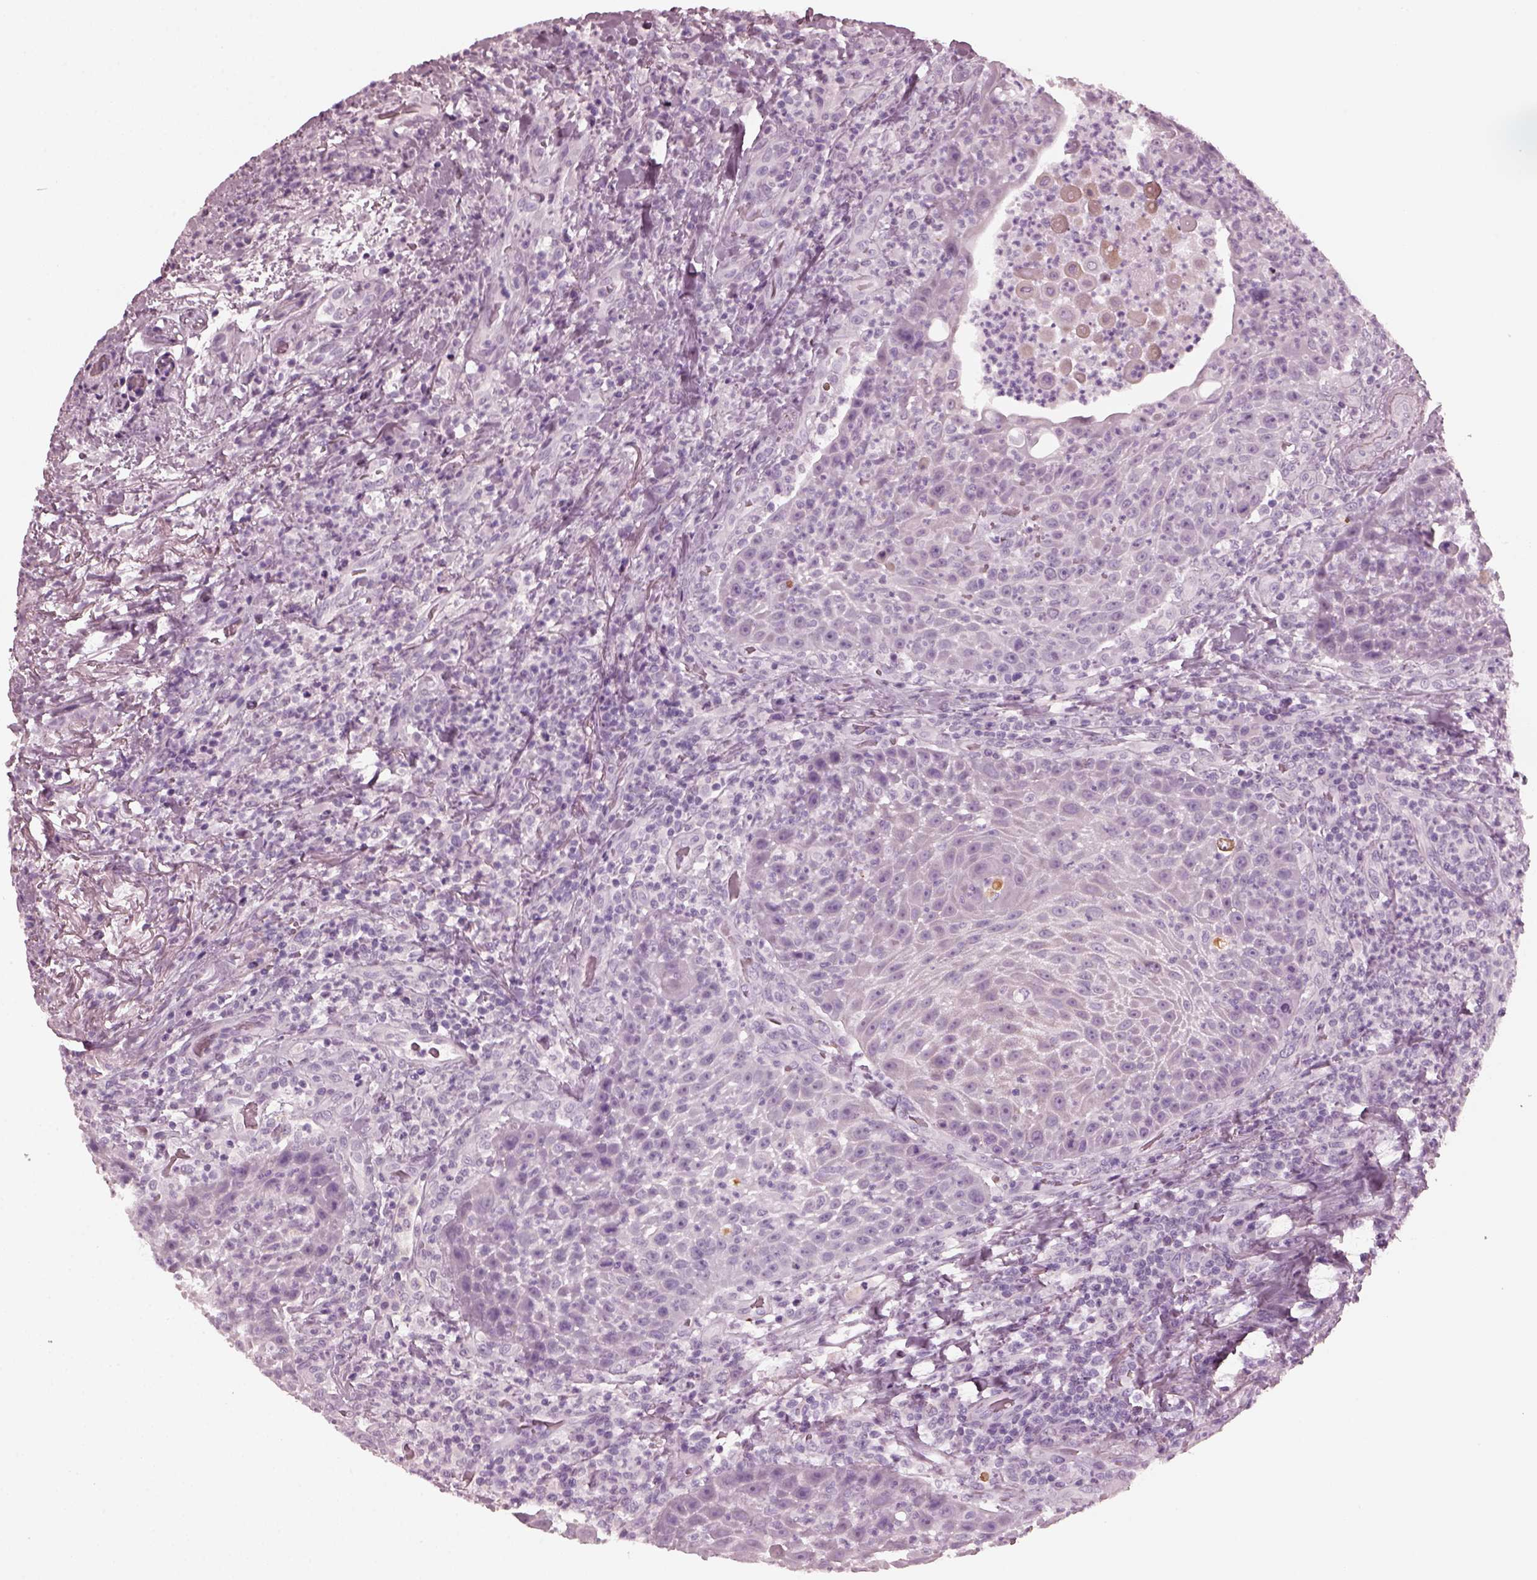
{"staining": {"intensity": "negative", "quantity": "none", "location": "none"}, "tissue": "head and neck cancer", "cell_type": "Tumor cells", "image_type": "cancer", "snomed": [{"axis": "morphology", "description": "Squamous cell carcinoma, NOS"}, {"axis": "topography", "description": "Head-Neck"}], "caption": "Immunohistochemistry (IHC) image of human head and neck cancer (squamous cell carcinoma) stained for a protein (brown), which shows no positivity in tumor cells.", "gene": "GRM6", "patient": {"sex": "male", "age": 69}}